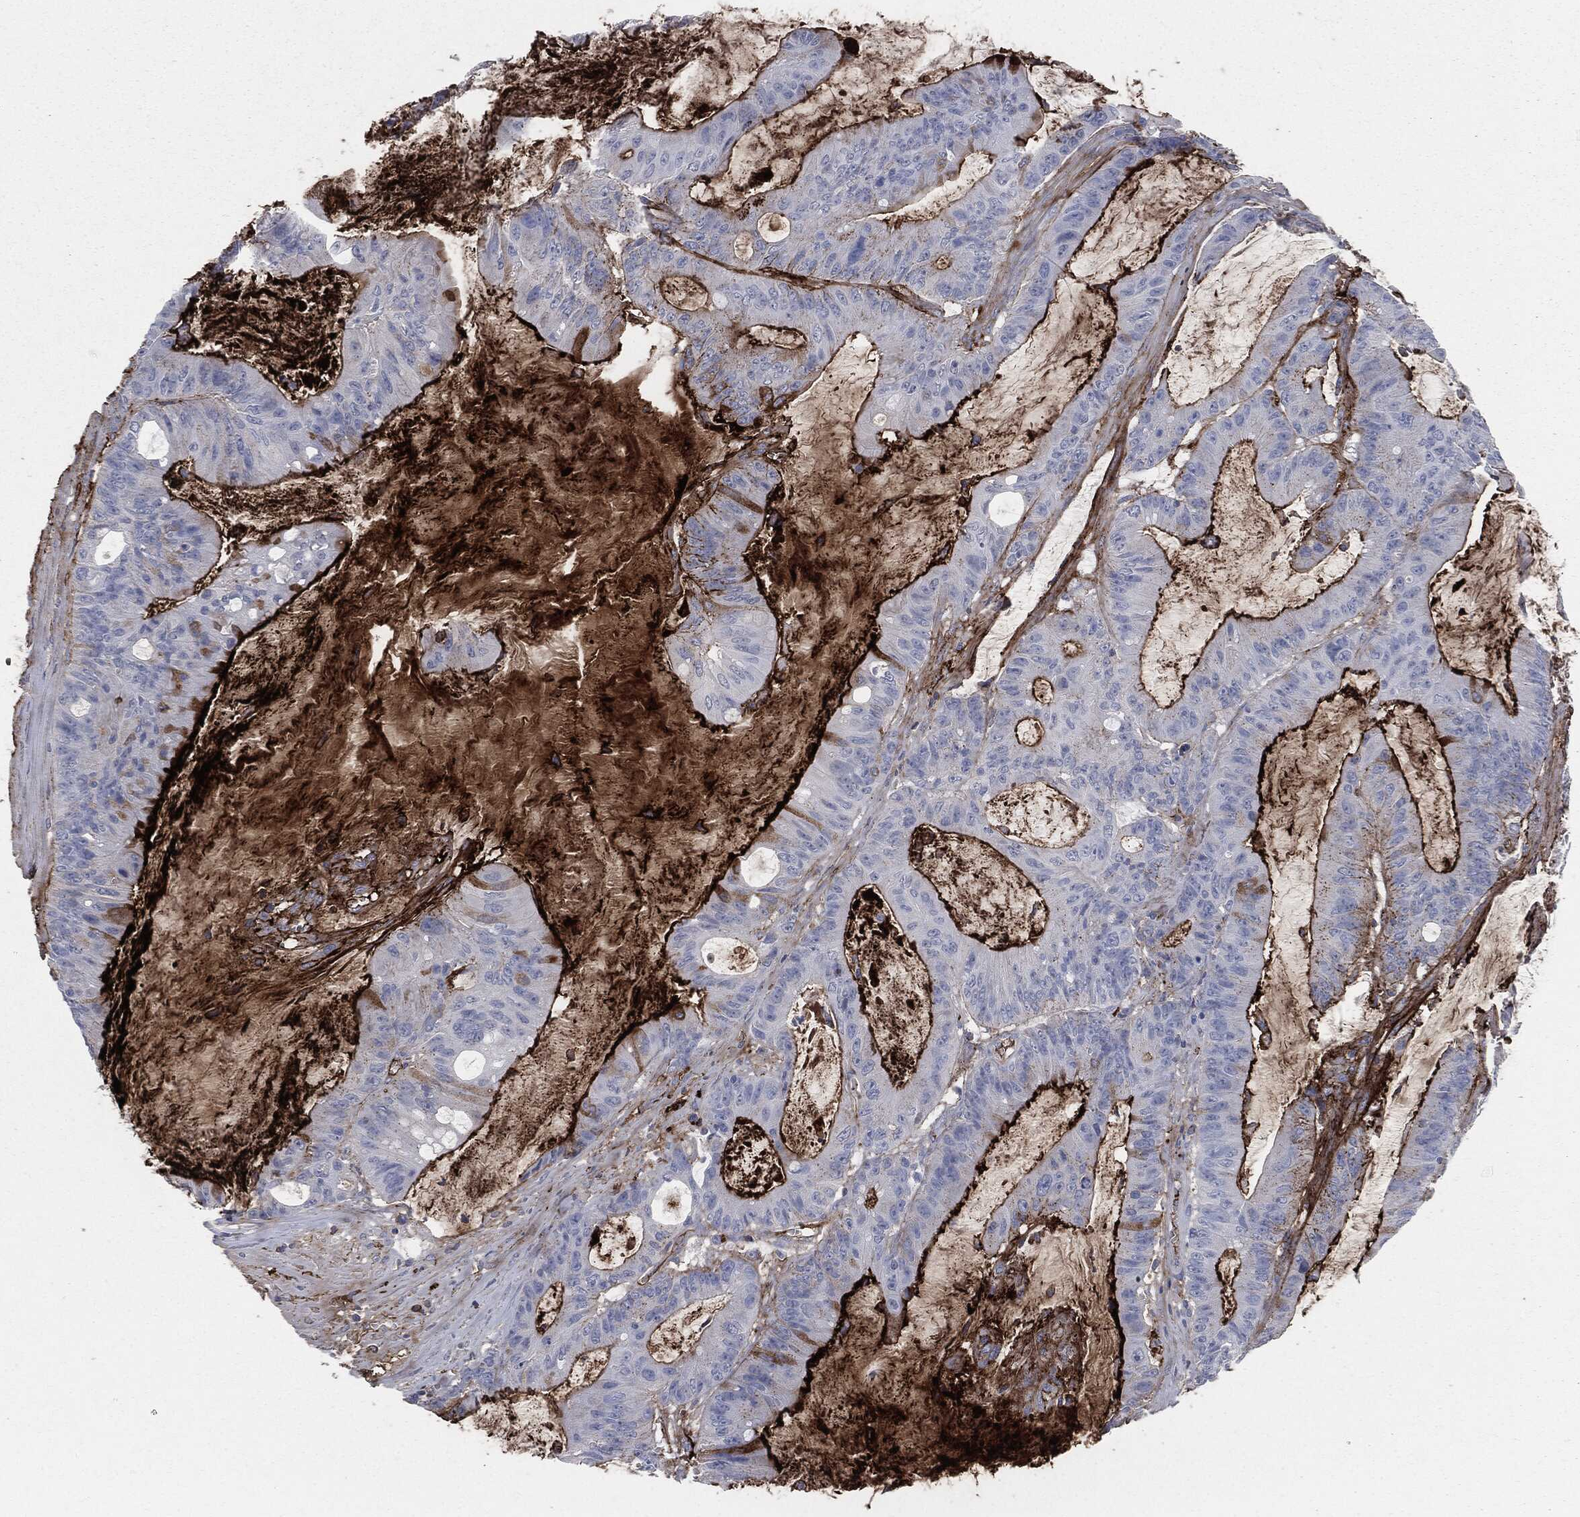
{"staining": {"intensity": "strong", "quantity": "<25%", "location": "cytoplasmic/membranous"}, "tissue": "colorectal cancer", "cell_type": "Tumor cells", "image_type": "cancer", "snomed": [{"axis": "morphology", "description": "Adenocarcinoma, NOS"}, {"axis": "topography", "description": "Colon"}], "caption": "A medium amount of strong cytoplasmic/membranous staining is present in about <25% of tumor cells in adenocarcinoma (colorectal) tissue.", "gene": "APOB", "patient": {"sex": "female", "age": 69}}